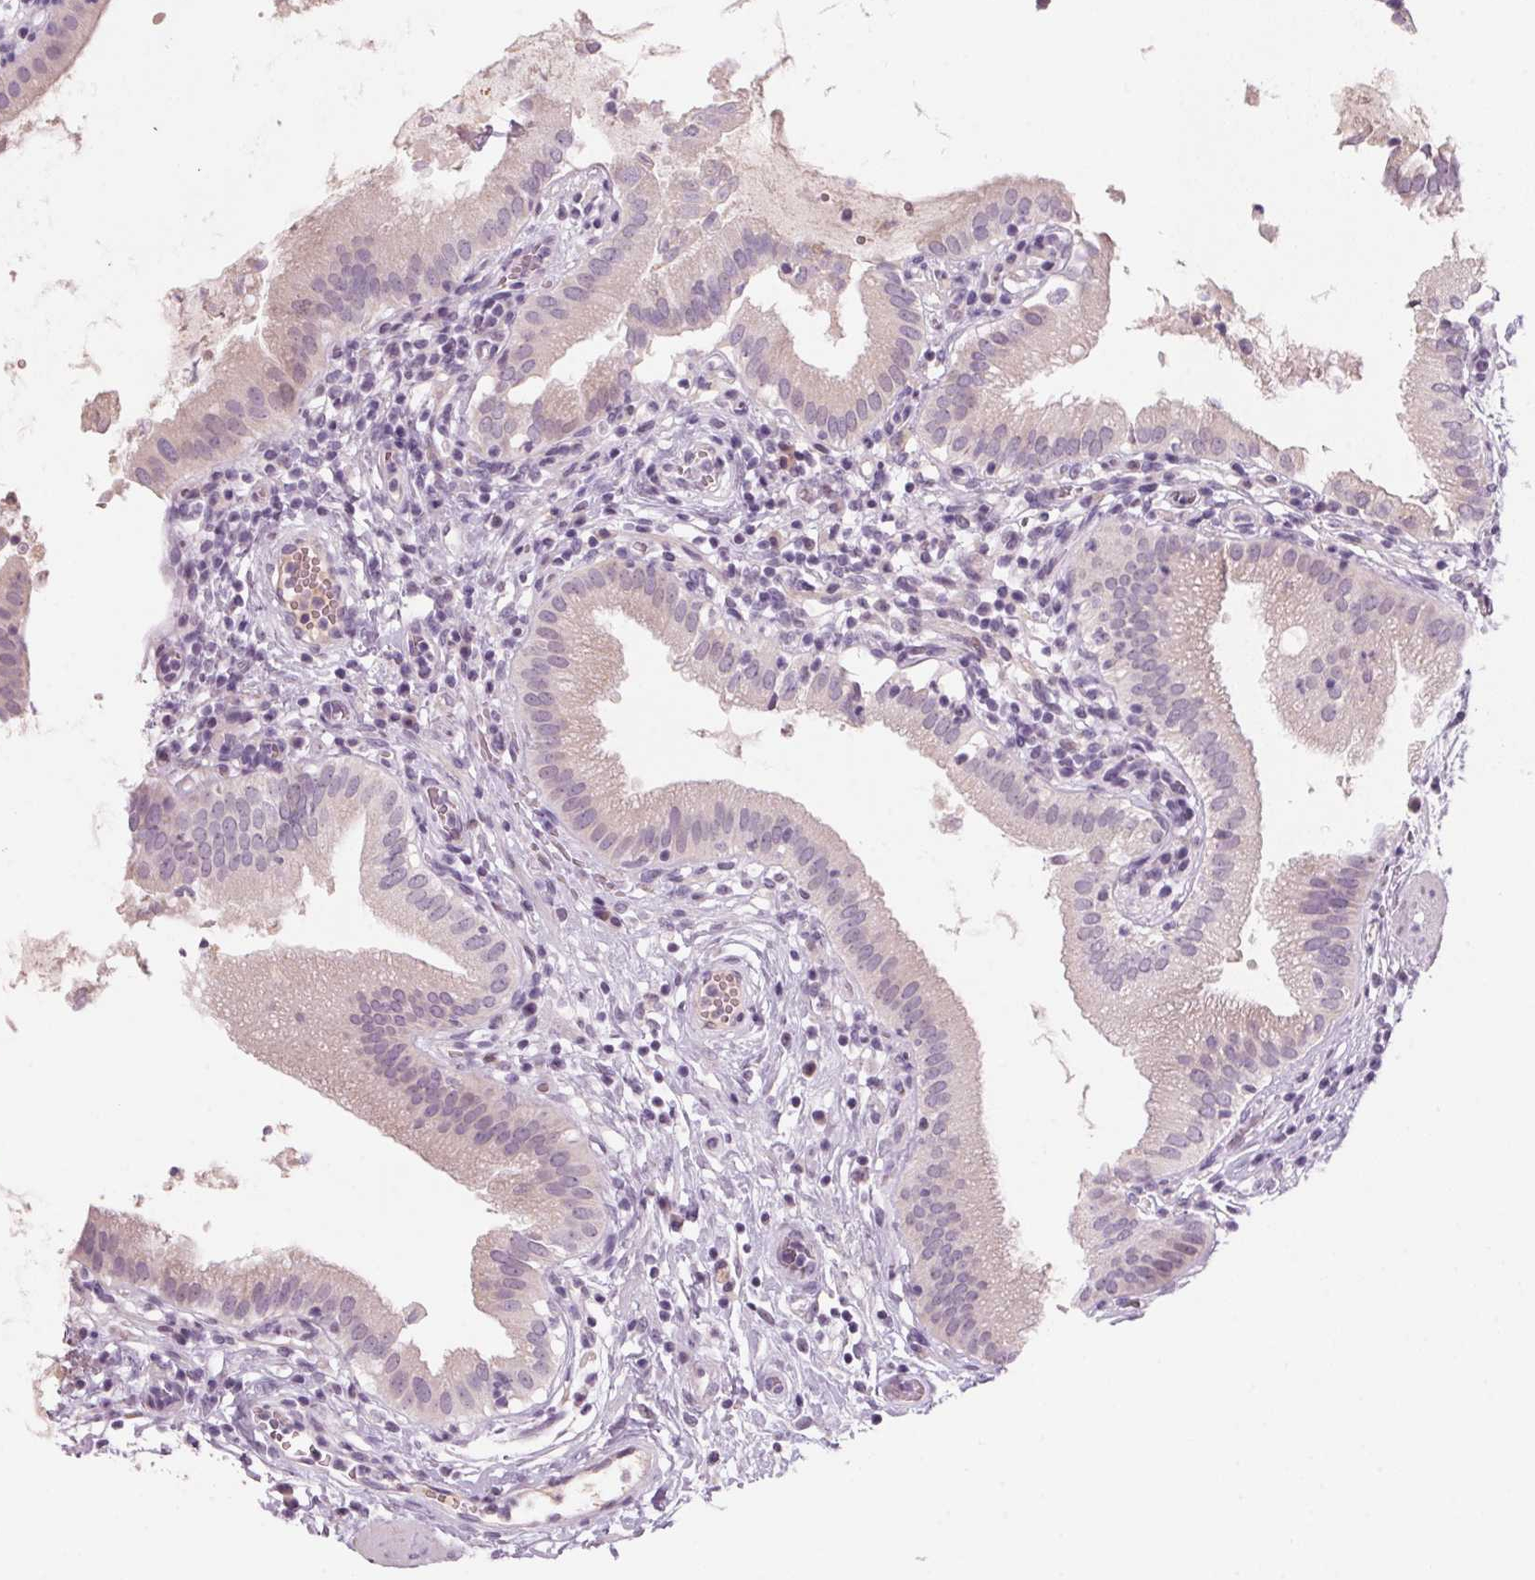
{"staining": {"intensity": "weak", "quantity": "<25%", "location": "cytoplasmic/membranous"}, "tissue": "gallbladder", "cell_type": "Glandular cells", "image_type": "normal", "snomed": [{"axis": "morphology", "description": "Normal tissue, NOS"}, {"axis": "topography", "description": "Gallbladder"}], "caption": "Immunohistochemistry (IHC) of unremarkable human gallbladder demonstrates no expression in glandular cells.", "gene": "ADAM20", "patient": {"sex": "female", "age": 65}}